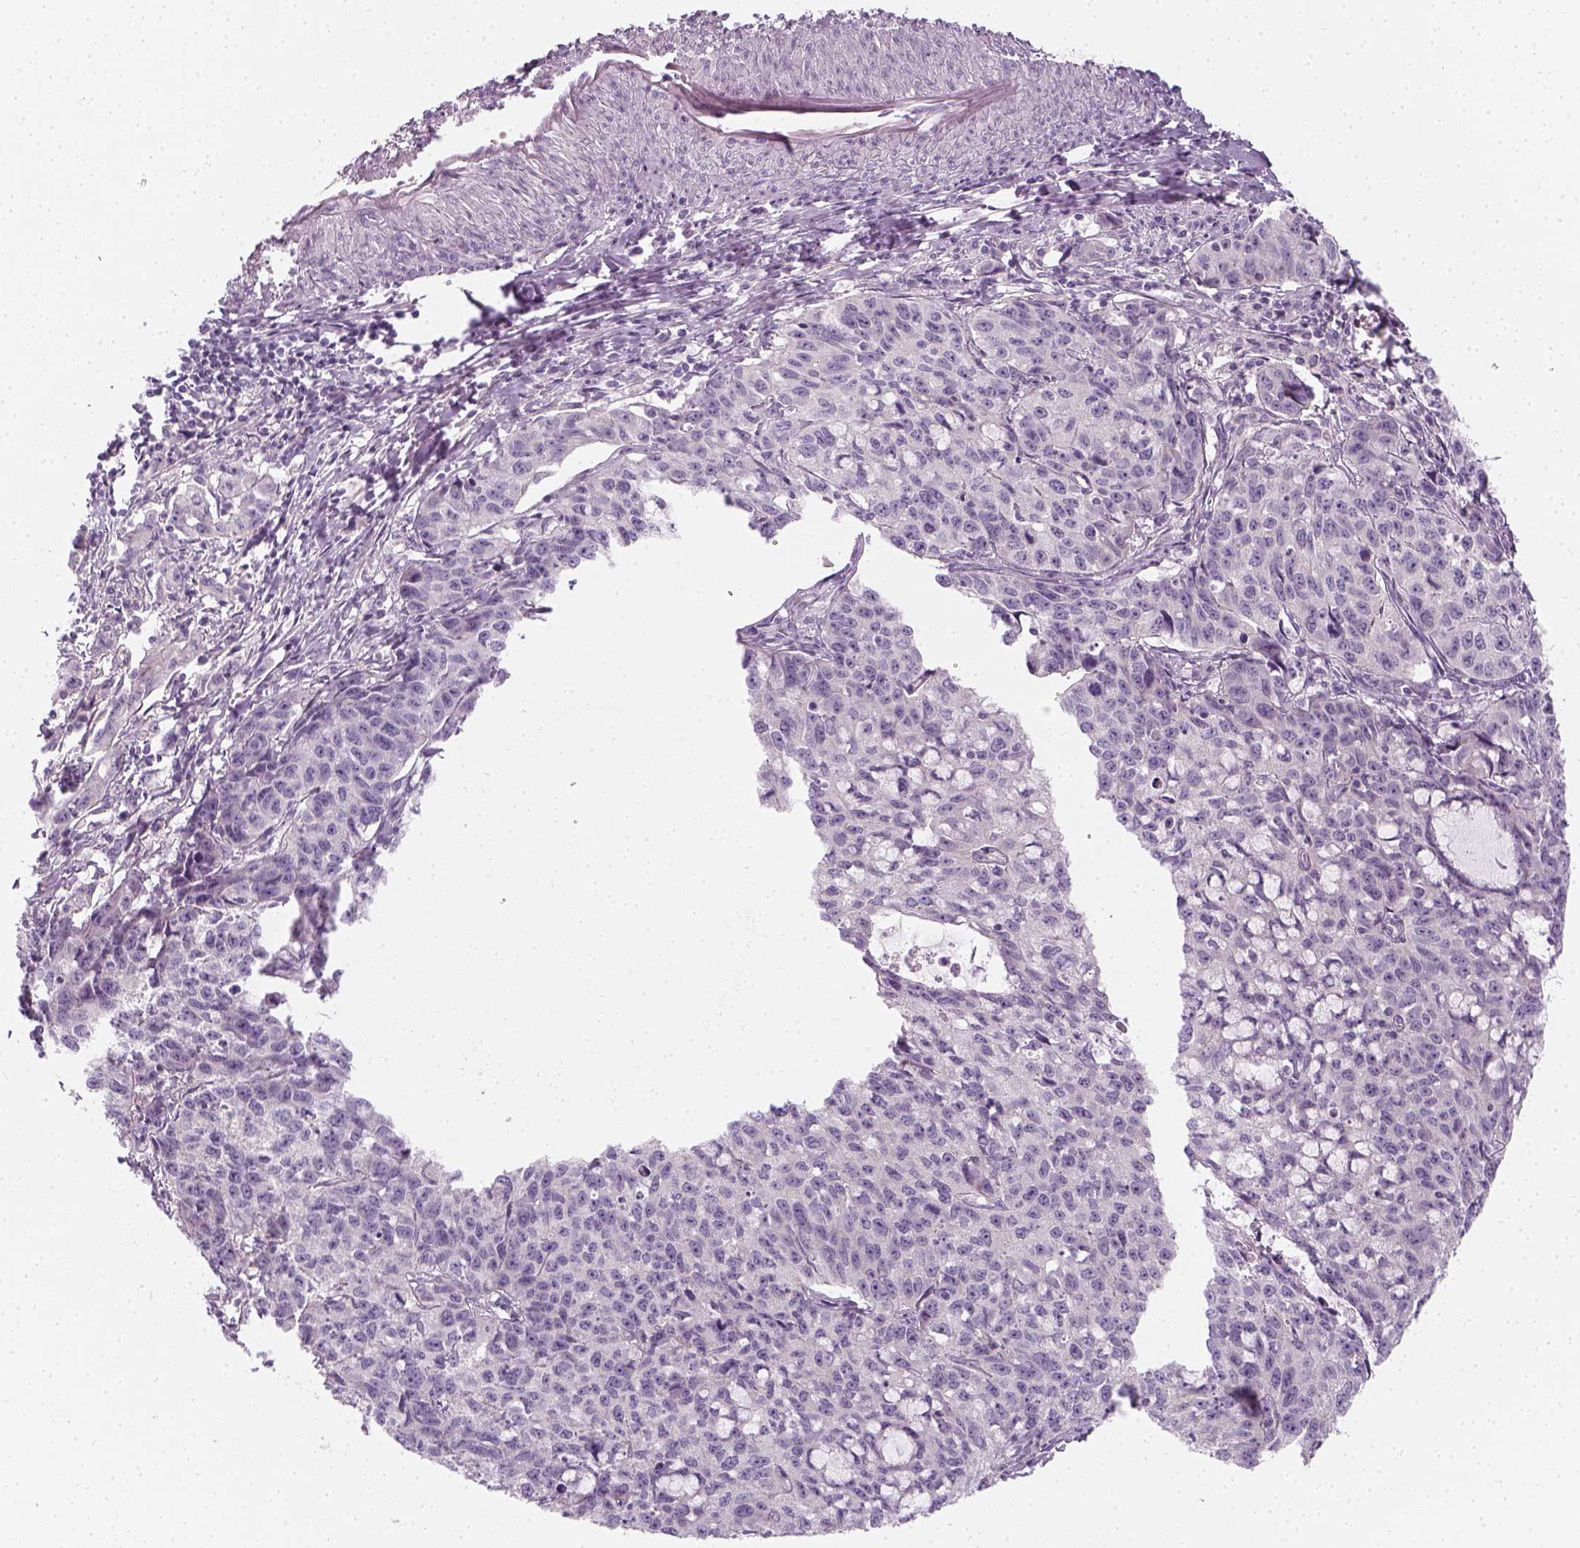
{"staining": {"intensity": "negative", "quantity": "none", "location": "none"}, "tissue": "cervical cancer", "cell_type": "Tumor cells", "image_type": "cancer", "snomed": [{"axis": "morphology", "description": "Squamous cell carcinoma, NOS"}, {"axis": "topography", "description": "Cervix"}], "caption": "A photomicrograph of cervical cancer stained for a protein shows no brown staining in tumor cells. (Stains: DAB IHC with hematoxylin counter stain, Microscopy: brightfield microscopy at high magnification).", "gene": "PRAME", "patient": {"sex": "female", "age": 28}}